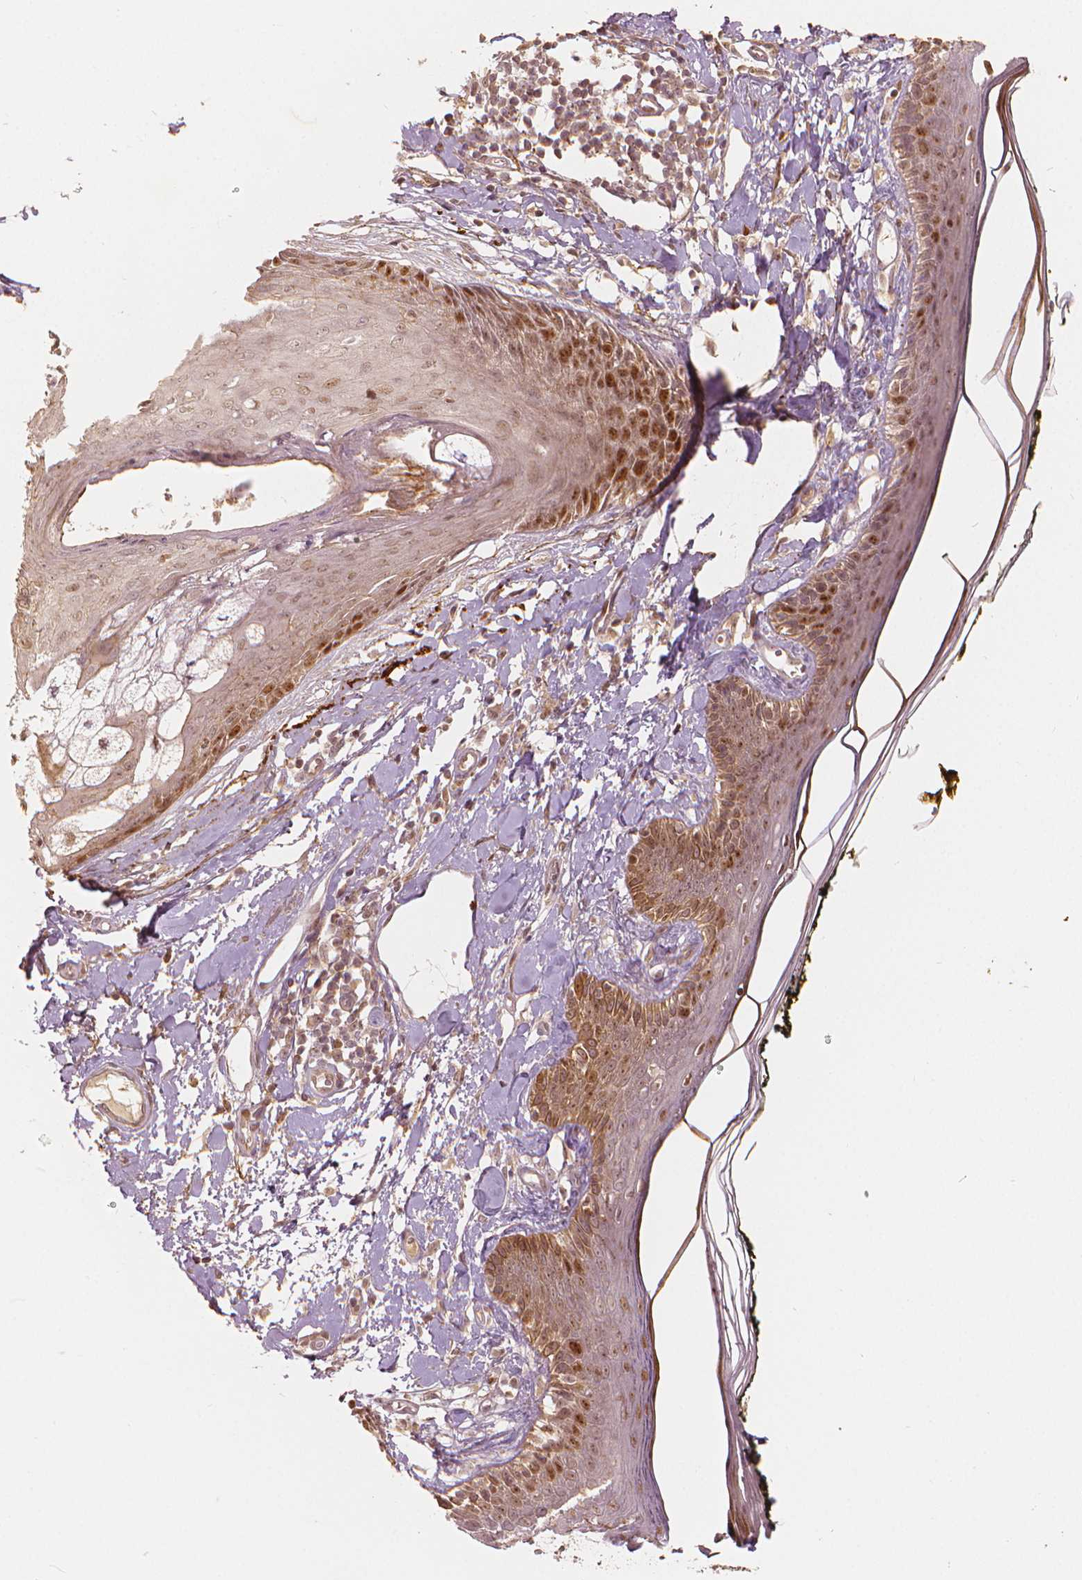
{"staining": {"intensity": "moderate", "quantity": "<25%", "location": "nuclear"}, "tissue": "skin", "cell_type": "Fibroblasts", "image_type": "normal", "snomed": [{"axis": "morphology", "description": "Normal tissue, NOS"}, {"axis": "topography", "description": "Skin"}], "caption": "High-magnification brightfield microscopy of normal skin stained with DAB (brown) and counterstained with hematoxylin (blue). fibroblasts exhibit moderate nuclear staining is appreciated in approximately<25% of cells.", "gene": "NSD2", "patient": {"sex": "male", "age": 76}}